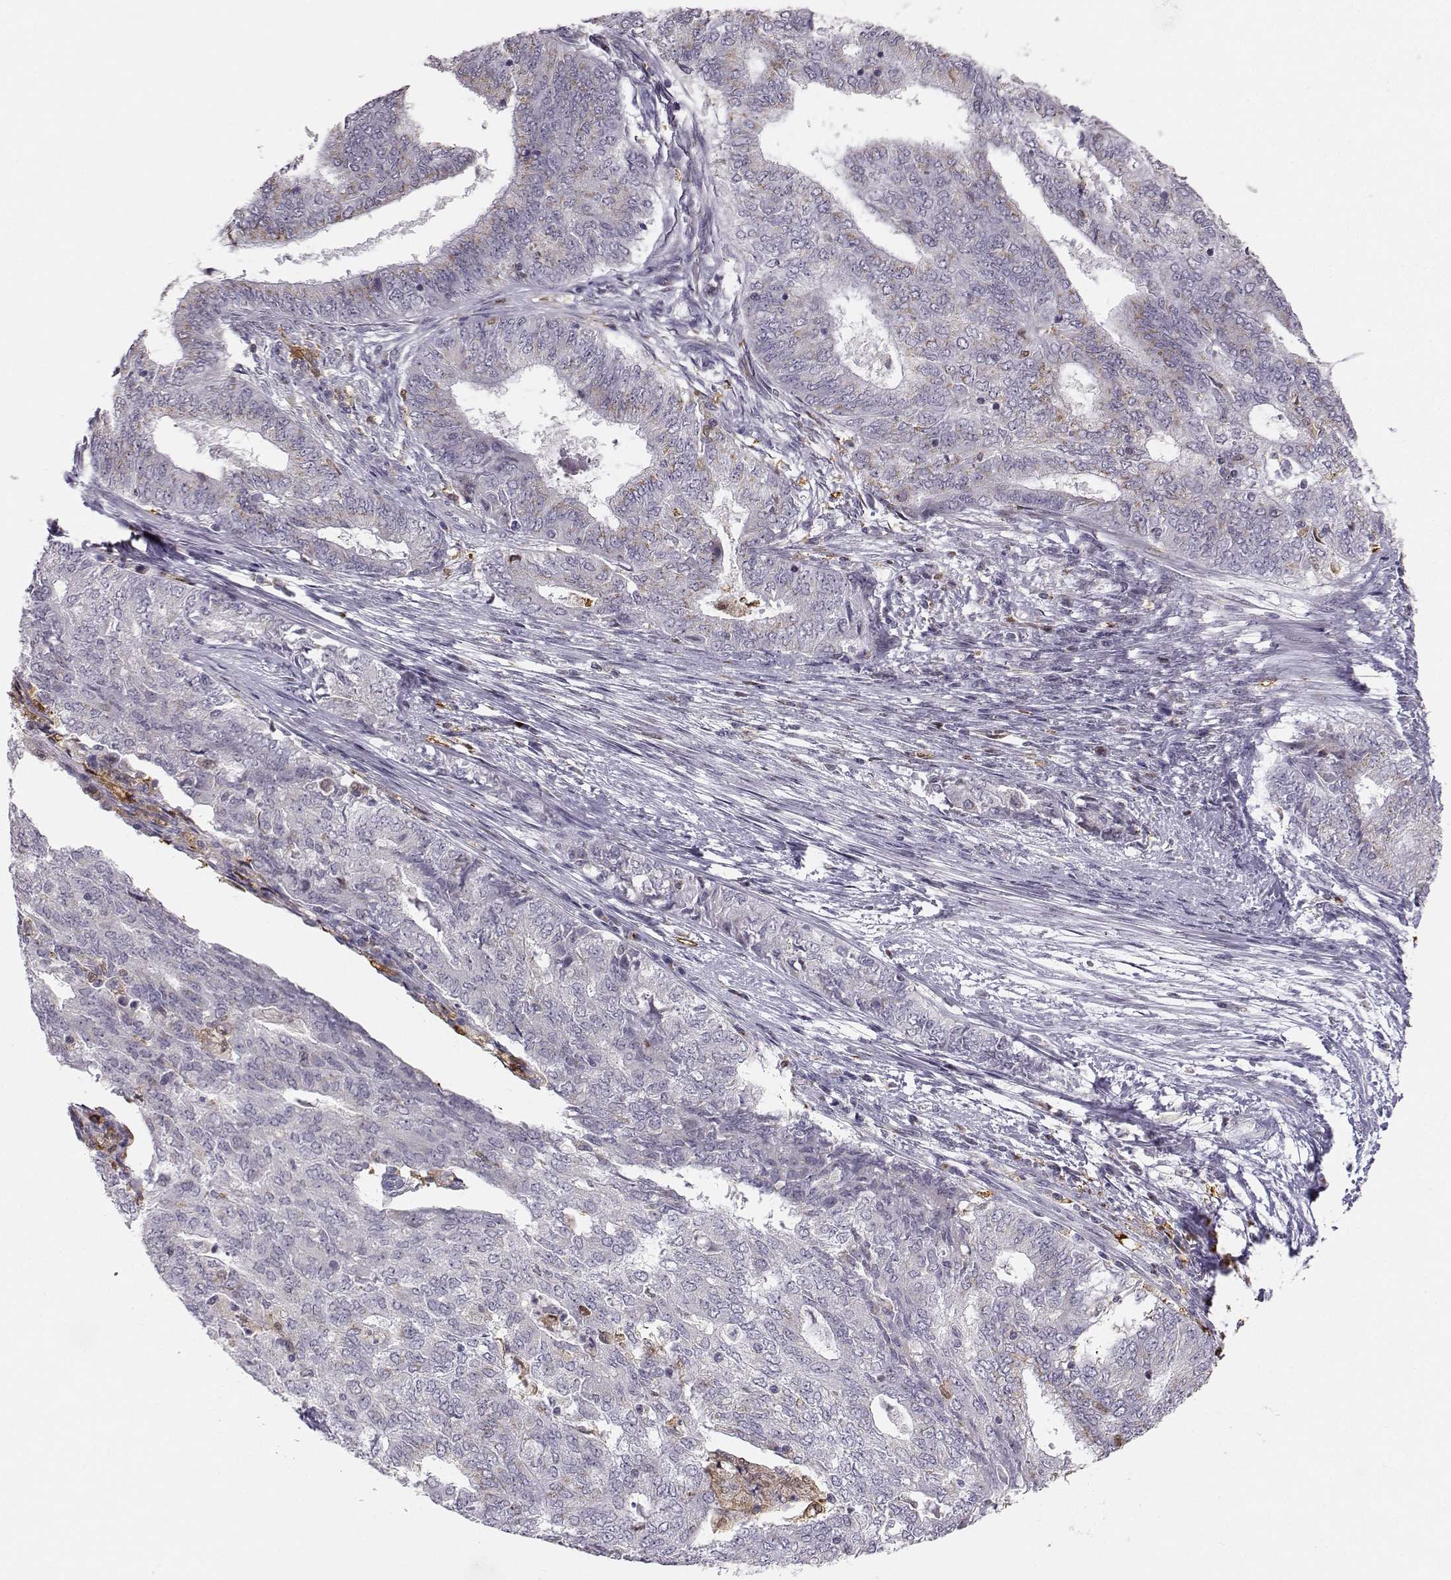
{"staining": {"intensity": "weak", "quantity": "<25%", "location": "cytoplasmic/membranous"}, "tissue": "endometrial cancer", "cell_type": "Tumor cells", "image_type": "cancer", "snomed": [{"axis": "morphology", "description": "Adenocarcinoma, NOS"}, {"axis": "topography", "description": "Endometrium"}], "caption": "Immunohistochemistry (IHC) histopathology image of neoplastic tissue: human adenocarcinoma (endometrial) stained with DAB (3,3'-diaminobenzidine) shows no significant protein positivity in tumor cells.", "gene": "HTR7", "patient": {"sex": "female", "age": 62}}